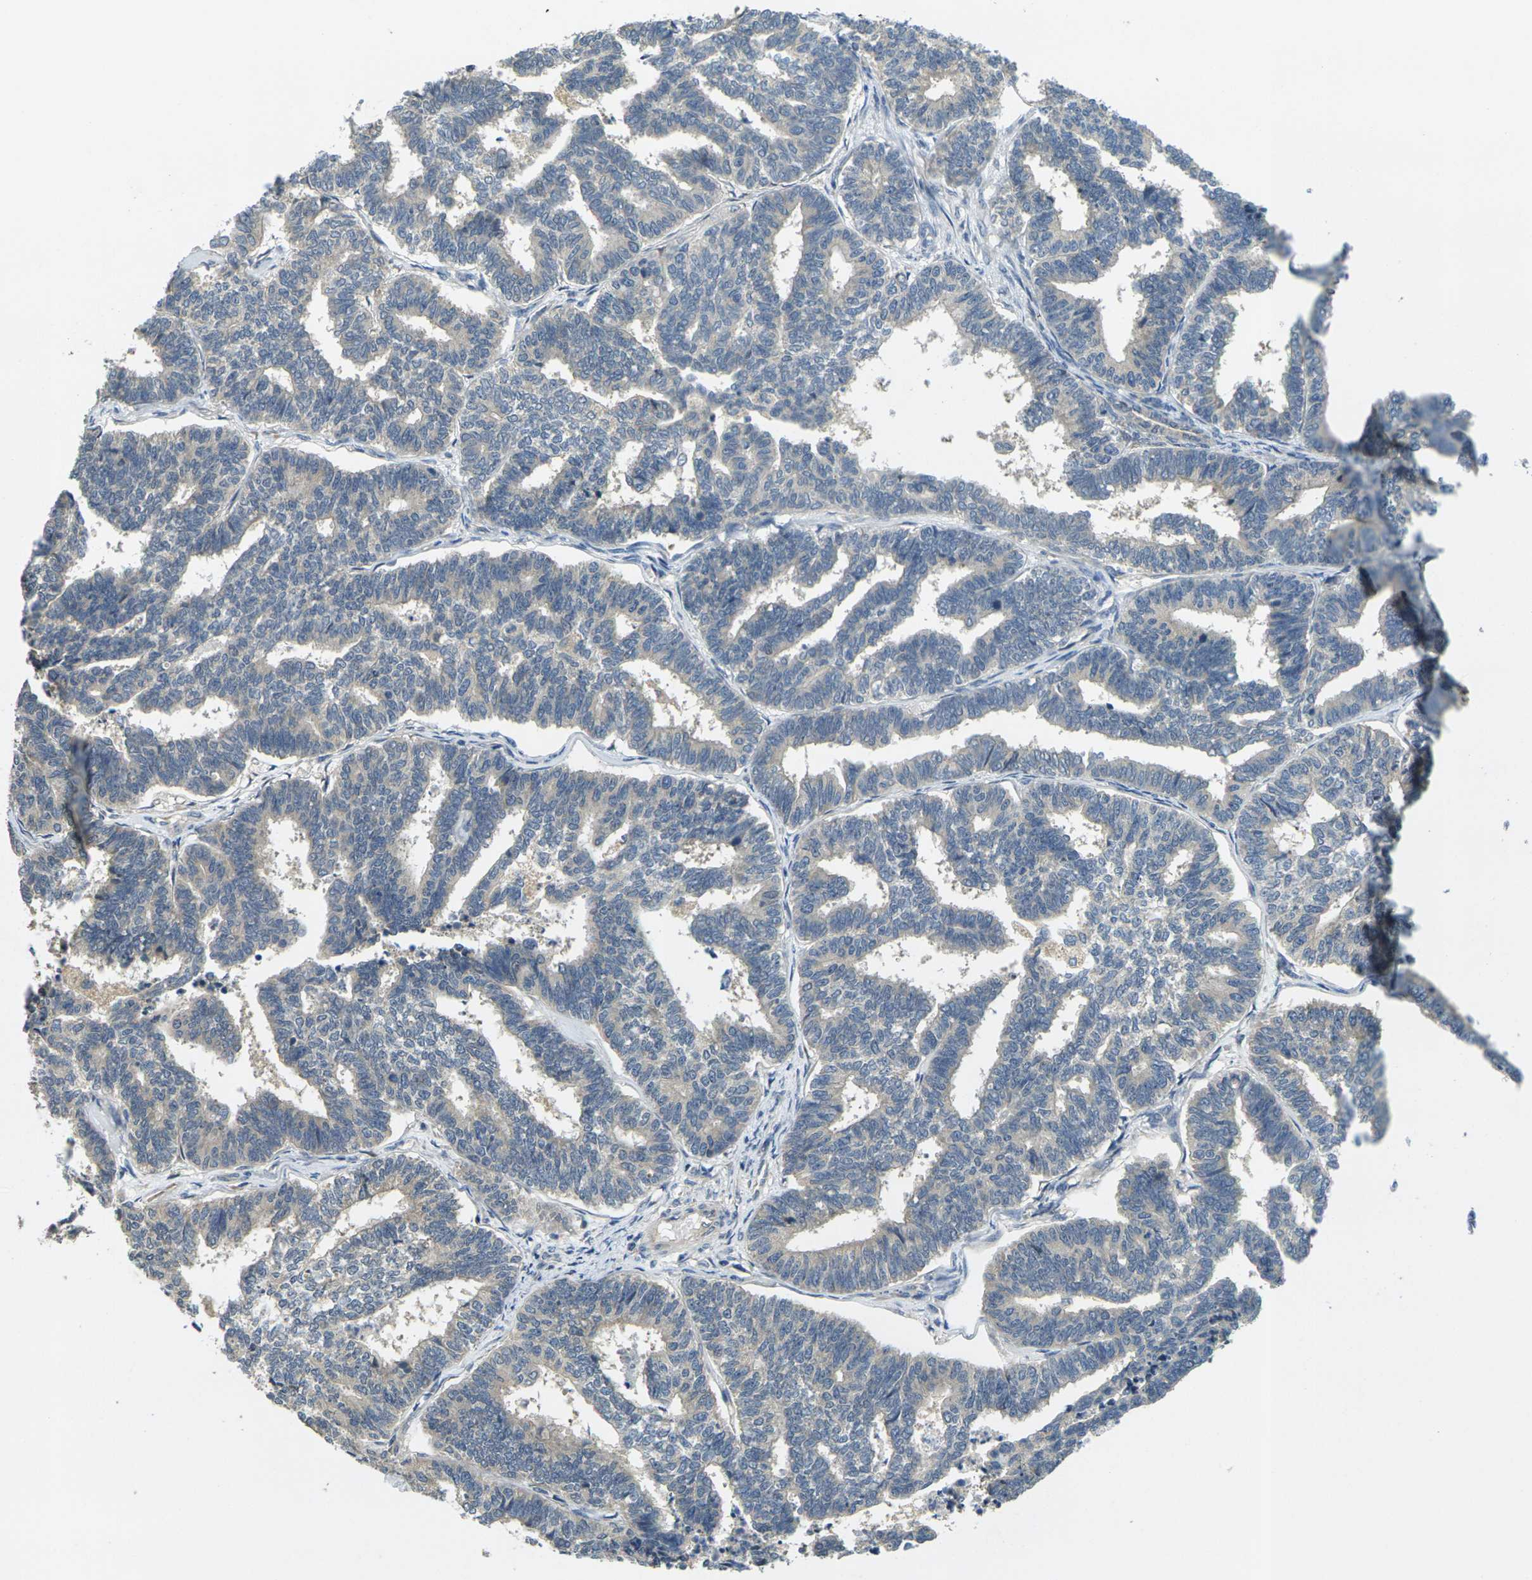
{"staining": {"intensity": "negative", "quantity": "none", "location": "none"}, "tissue": "endometrial cancer", "cell_type": "Tumor cells", "image_type": "cancer", "snomed": [{"axis": "morphology", "description": "Adenocarcinoma, NOS"}, {"axis": "topography", "description": "Endometrium"}], "caption": "Protein analysis of adenocarcinoma (endometrial) displays no significant expression in tumor cells. (Stains: DAB (3,3'-diaminobenzidine) immunohistochemistry (IHC) with hematoxylin counter stain, Microscopy: brightfield microscopy at high magnification).", "gene": "MINAR2", "patient": {"sex": "female", "age": 70}}